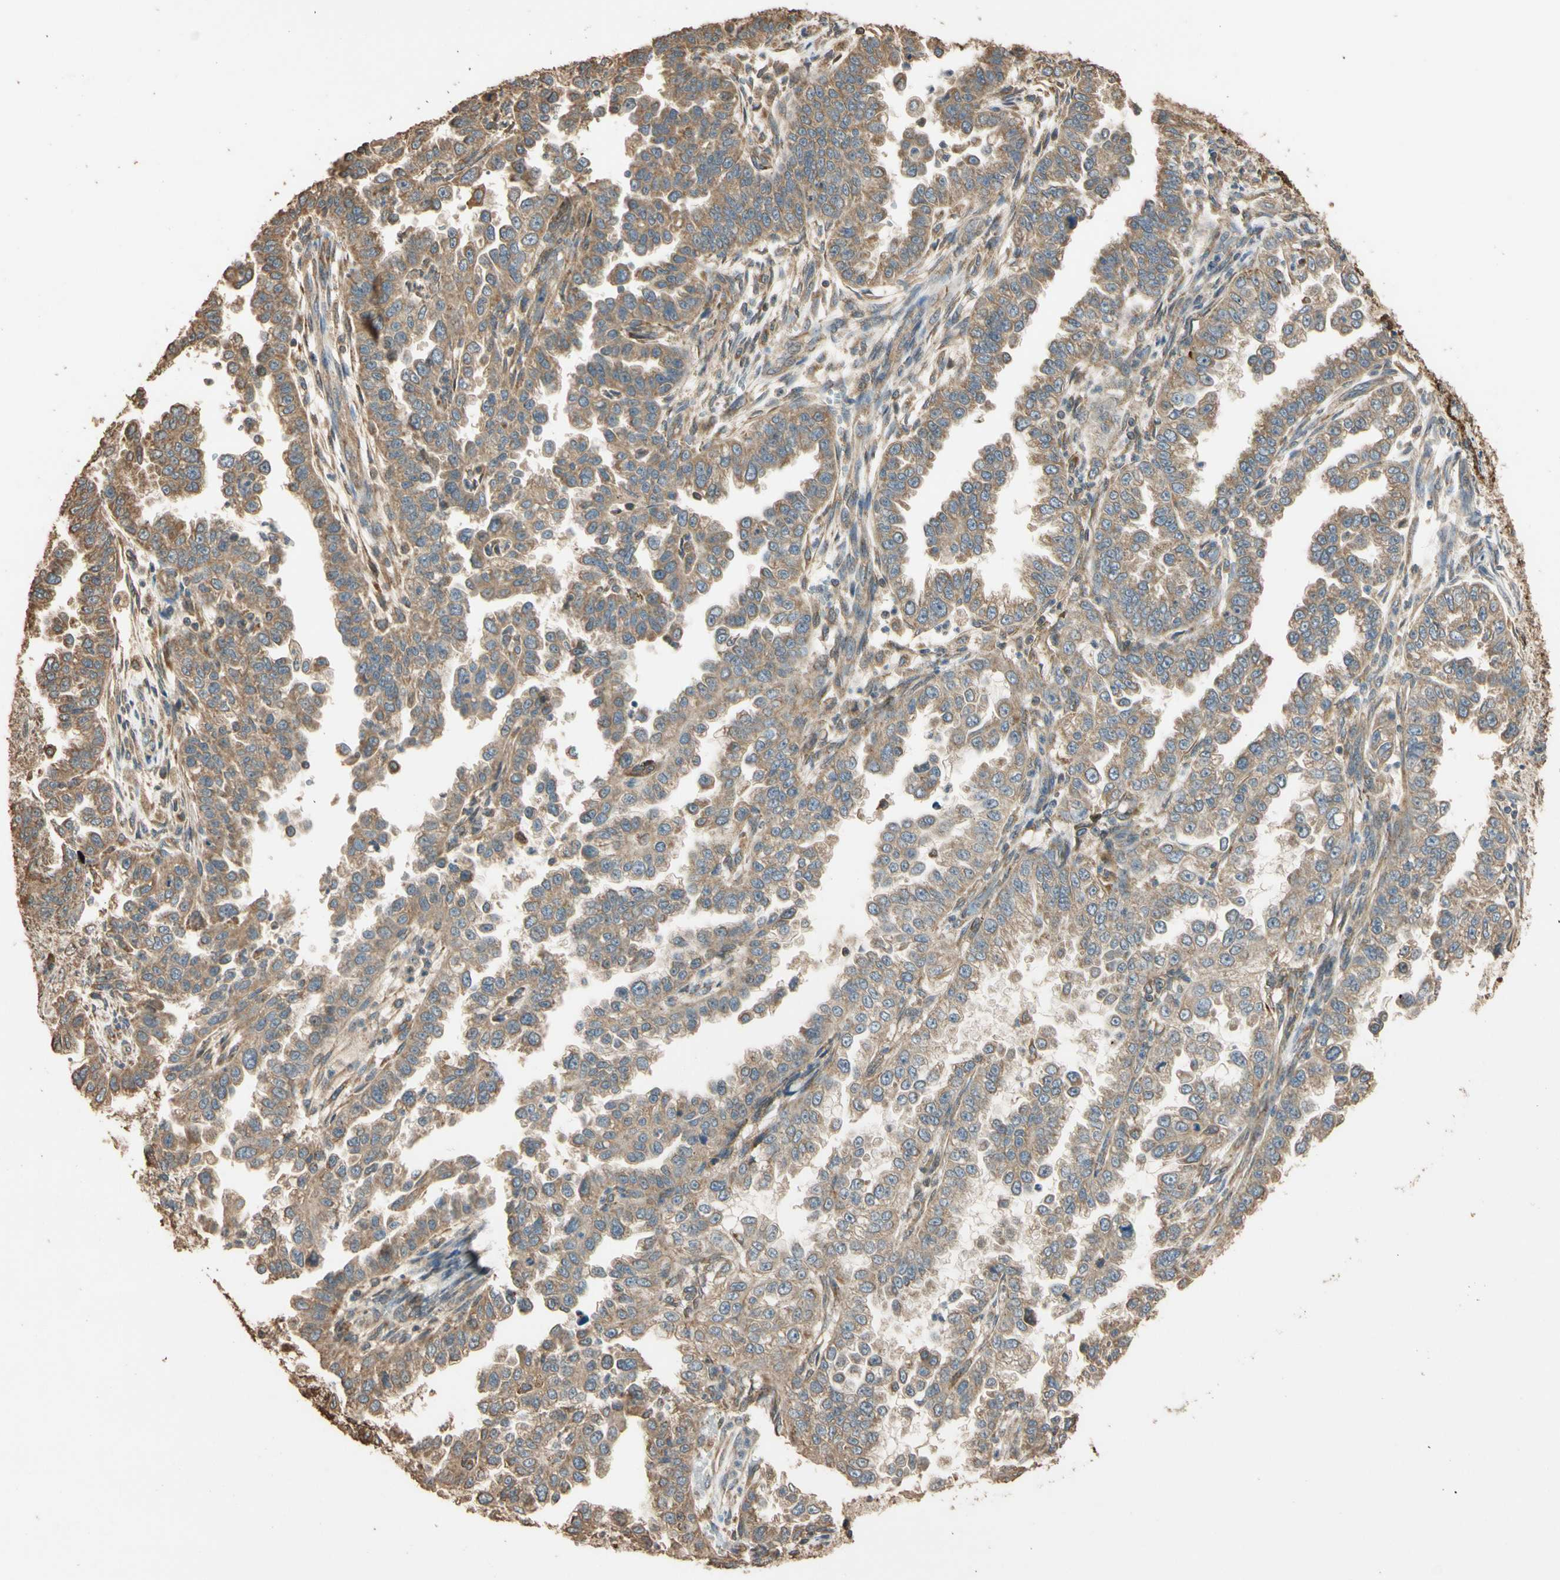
{"staining": {"intensity": "moderate", "quantity": ">75%", "location": "cytoplasmic/membranous"}, "tissue": "endometrial cancer", "cell_type": "Tumor cells", "image_type": "cancer", "snomed": [{"axis": "morphology", "description": "Adenocarcinoma, NOS"}, {"axis": "topography", "description": "Endometrium"}], "caption": "Moderate cytoplasmic/membranous expression is present in approximately >75% of tumor cells in adenocarcinoma (endometrial).", "gene": "STX18", "patient": {"sex": "female", "age": 85}}